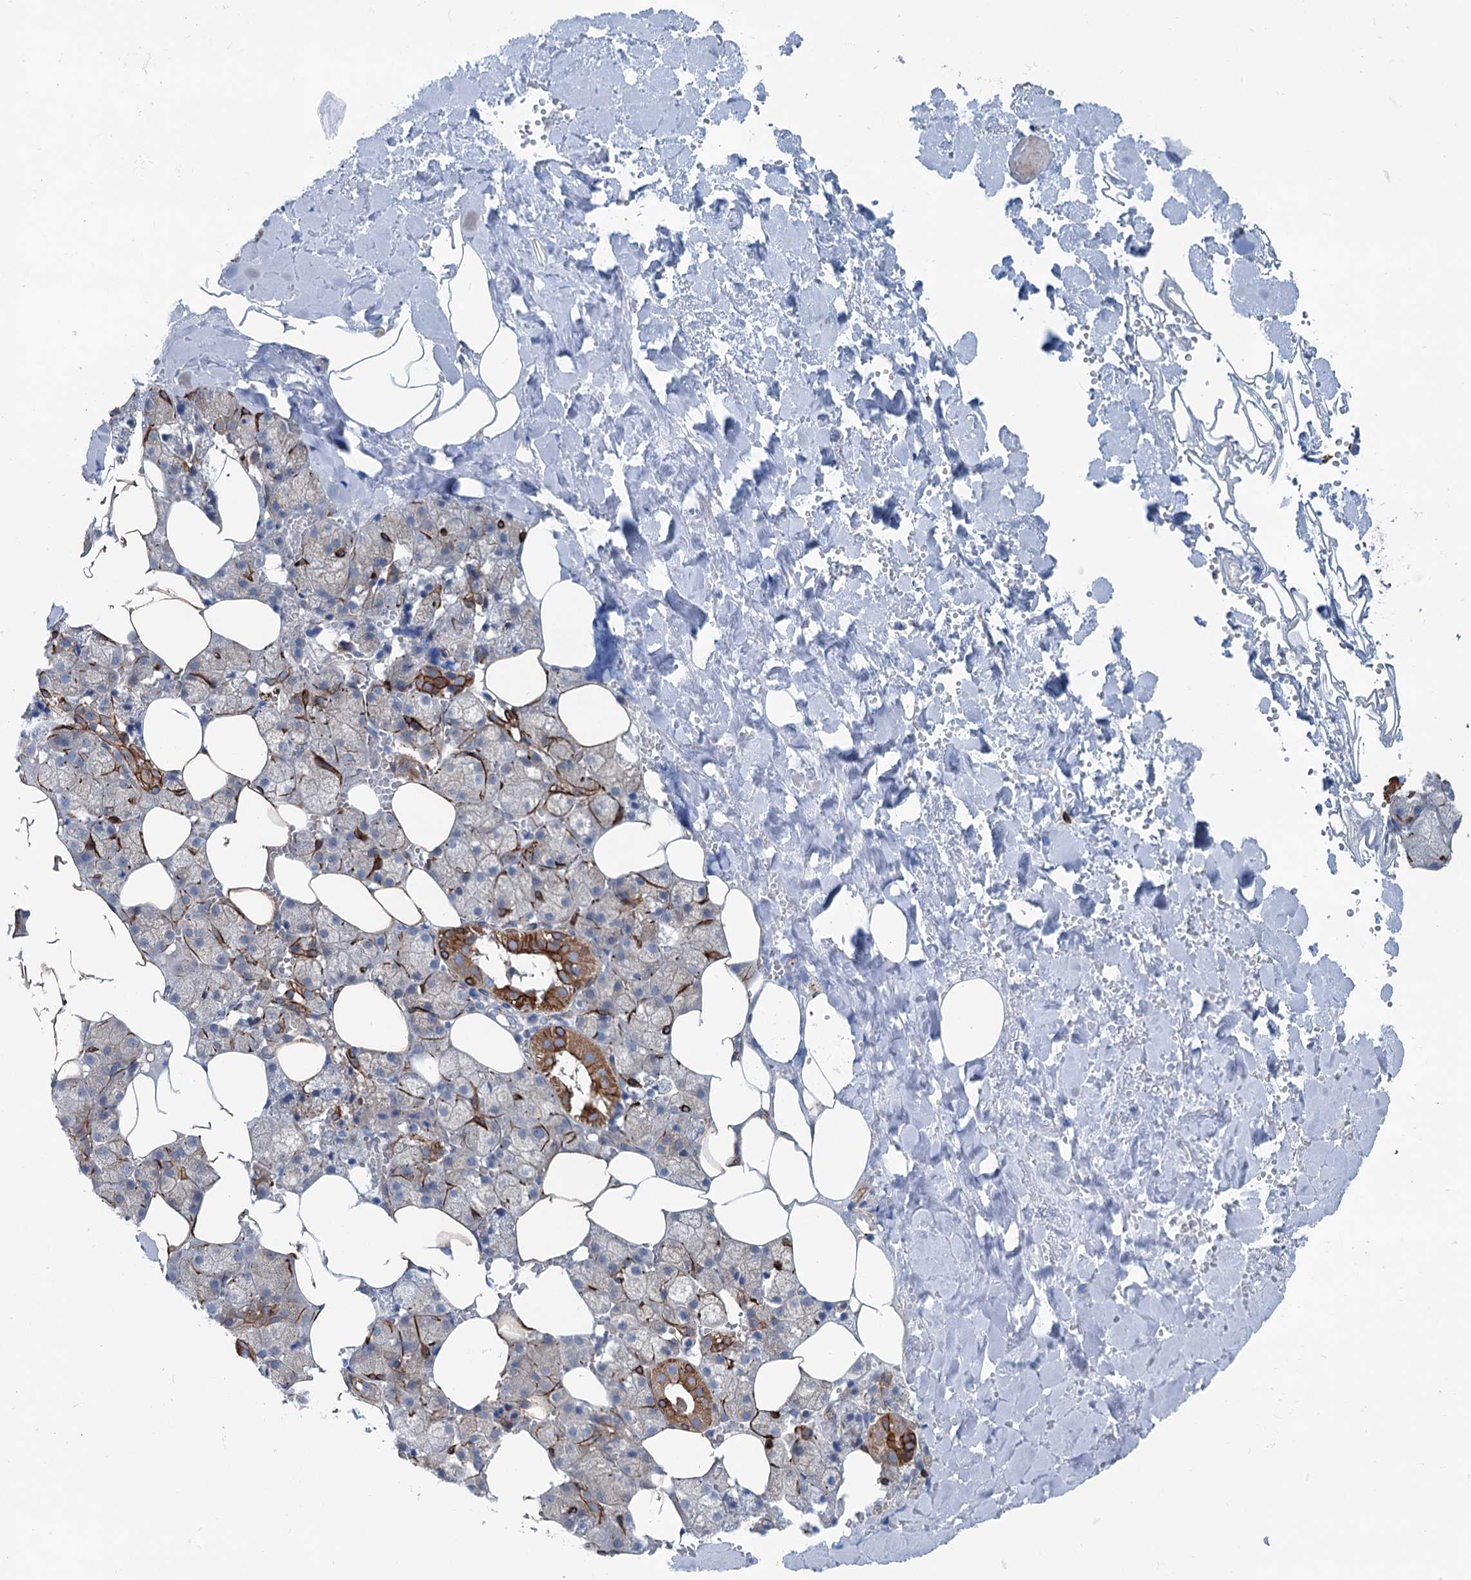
{"staining": {"intensity": "moderate", "quantity": "<25%", "location": "cytoplasmic/membranous"}, "tissue": "salivary gland", "cell_type": "Glandular cells", "image_type": "normal", "snomed": [{"axis": "morphology", "description": "Normal tissue, NOS"}, {"axis": "topography", "description": "Salivary gland"}], "caption": "Benign salivary gland demonstrates moderate cytoplasmic/membranous staining in about <25% of glandular cells, visualized by immunohistochemistry.", "gene": "CALCOCO1", "patient": {"sex": "male", "age": 62}}